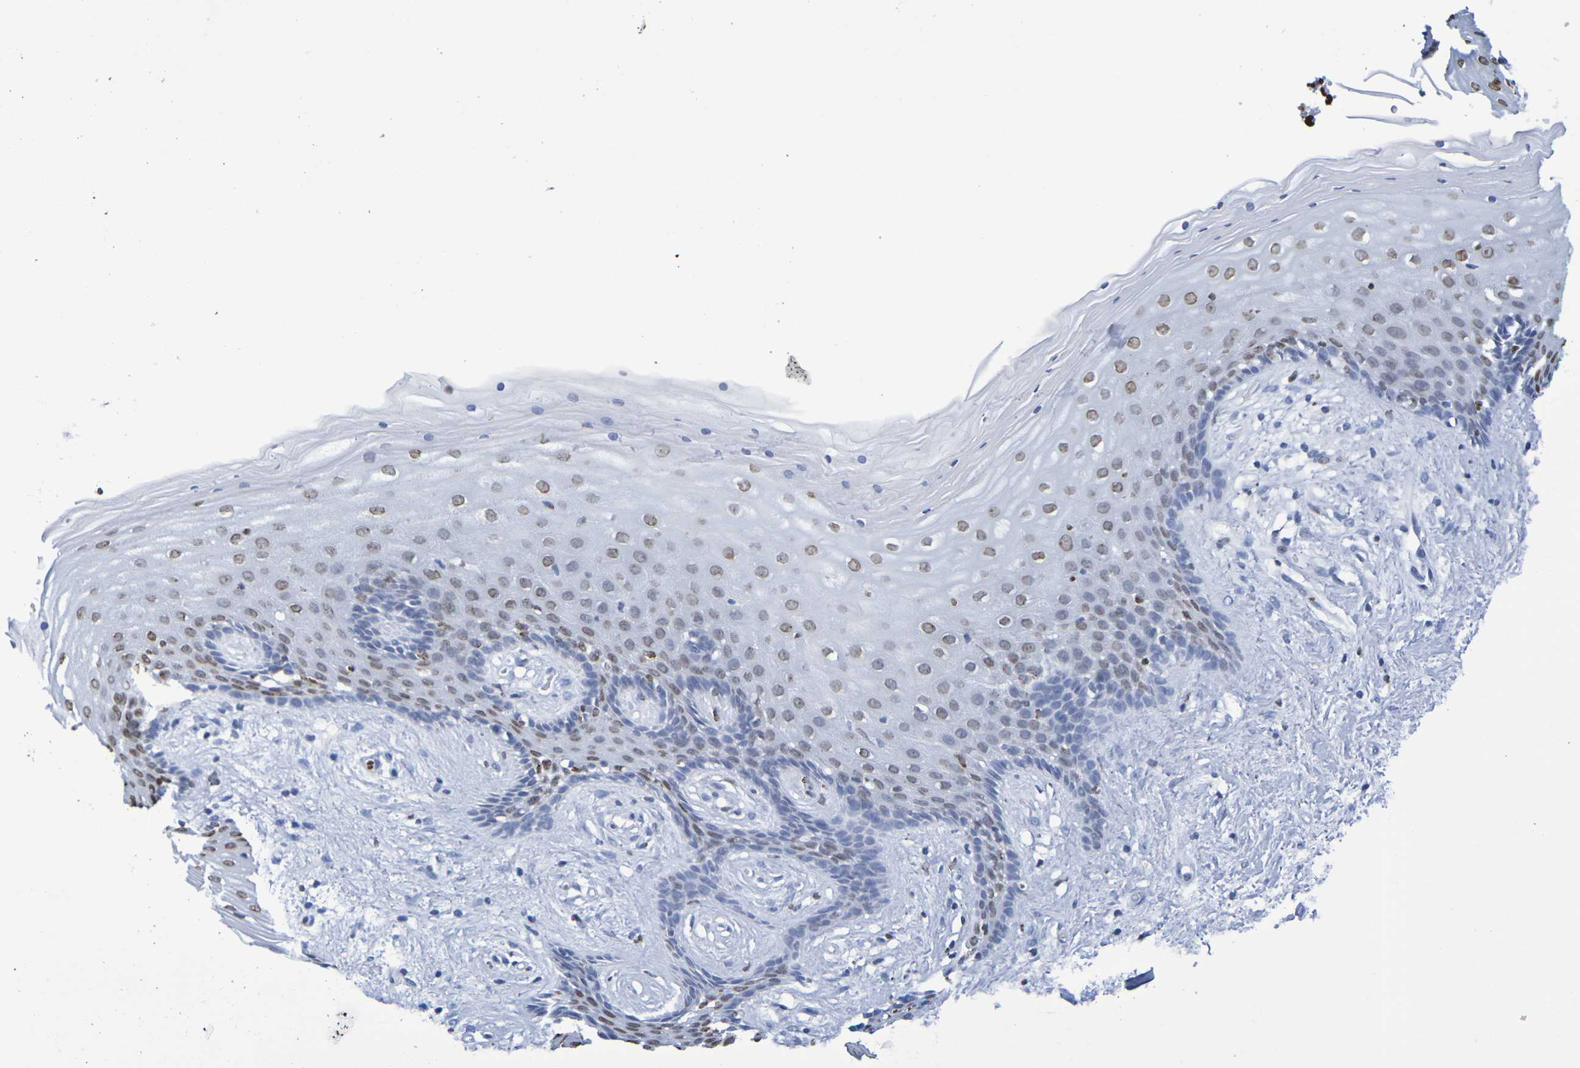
{"staining": {"intensity": "moderate", "quantity": ">75%", "location": "nuclear"}, "tissue": "vagina", "cell_type": "Squamous epithelial cells", "image_type": "normal", "snomed": [{"axis": "morphology", "description": "Normal tissue, NOS"}, {"axis": "topography", "description": "Vagina"}], "caption": "An immunohistochemistry photomicrograph of normal tissue is shown. Protein staining in brown highlights moderate nuclear positivity in vagina within squamous epithelial cells. The protein is stained brown, and the nuclei are stained in blue (DAB IHC with brightfield microscopy, high magnification).", "gene": "H1", "patient": {"sex": "female", "age": 44}}